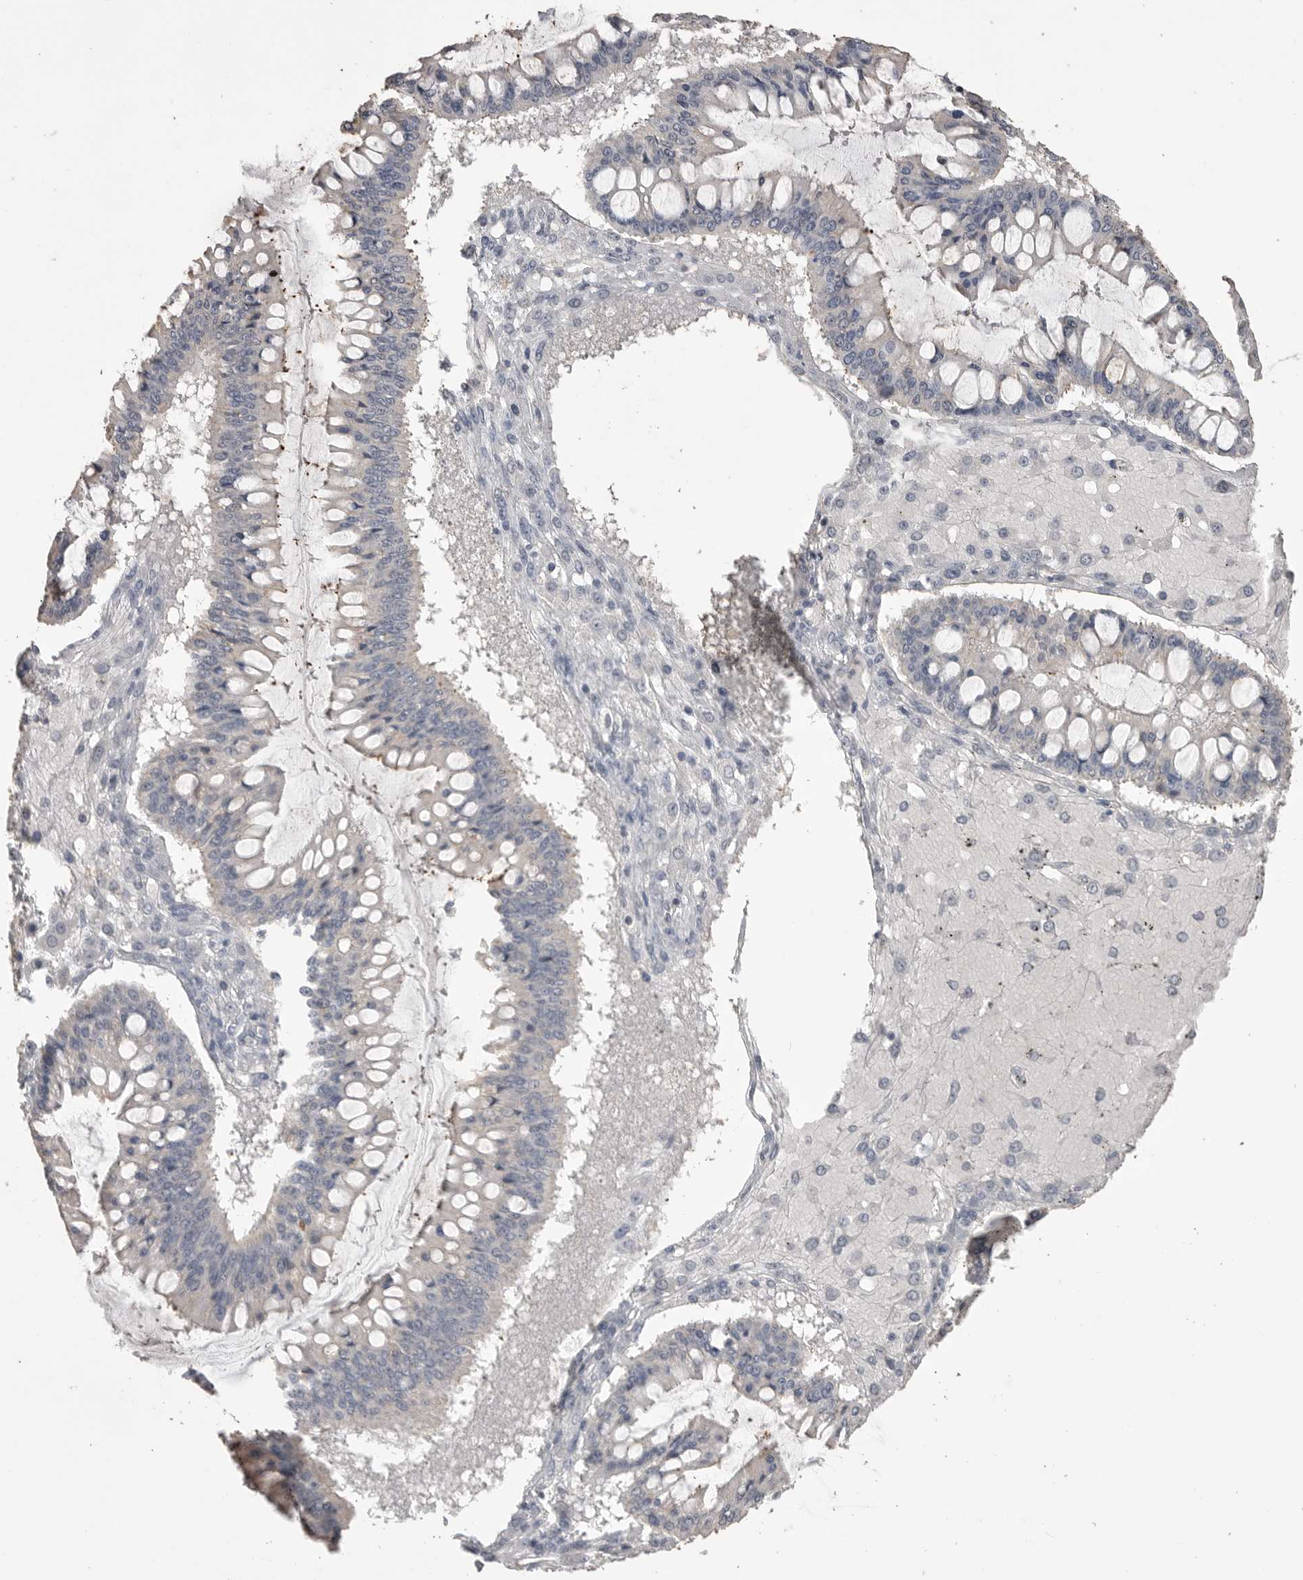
{"staining": {"intensity": "negative", "quantity": "none", "location": "none"}, "tissue": "ovarian cancer", "cell_type": "Tumor cells", "image_type": "cancer", "snomed": [{"axis": "morphology", "description": "Cystadenocarcinoma, mucinous, NOS"}, {"axis": "topography", "description": "Ovary"}], "caption": "Immunohistochemical staining of human mucinous cystadenocarcinoma (ovarian) shows no significant positivity in tumor cells.", "gene": "MMP7", "patient": {"sex": "female", "age": 73}}